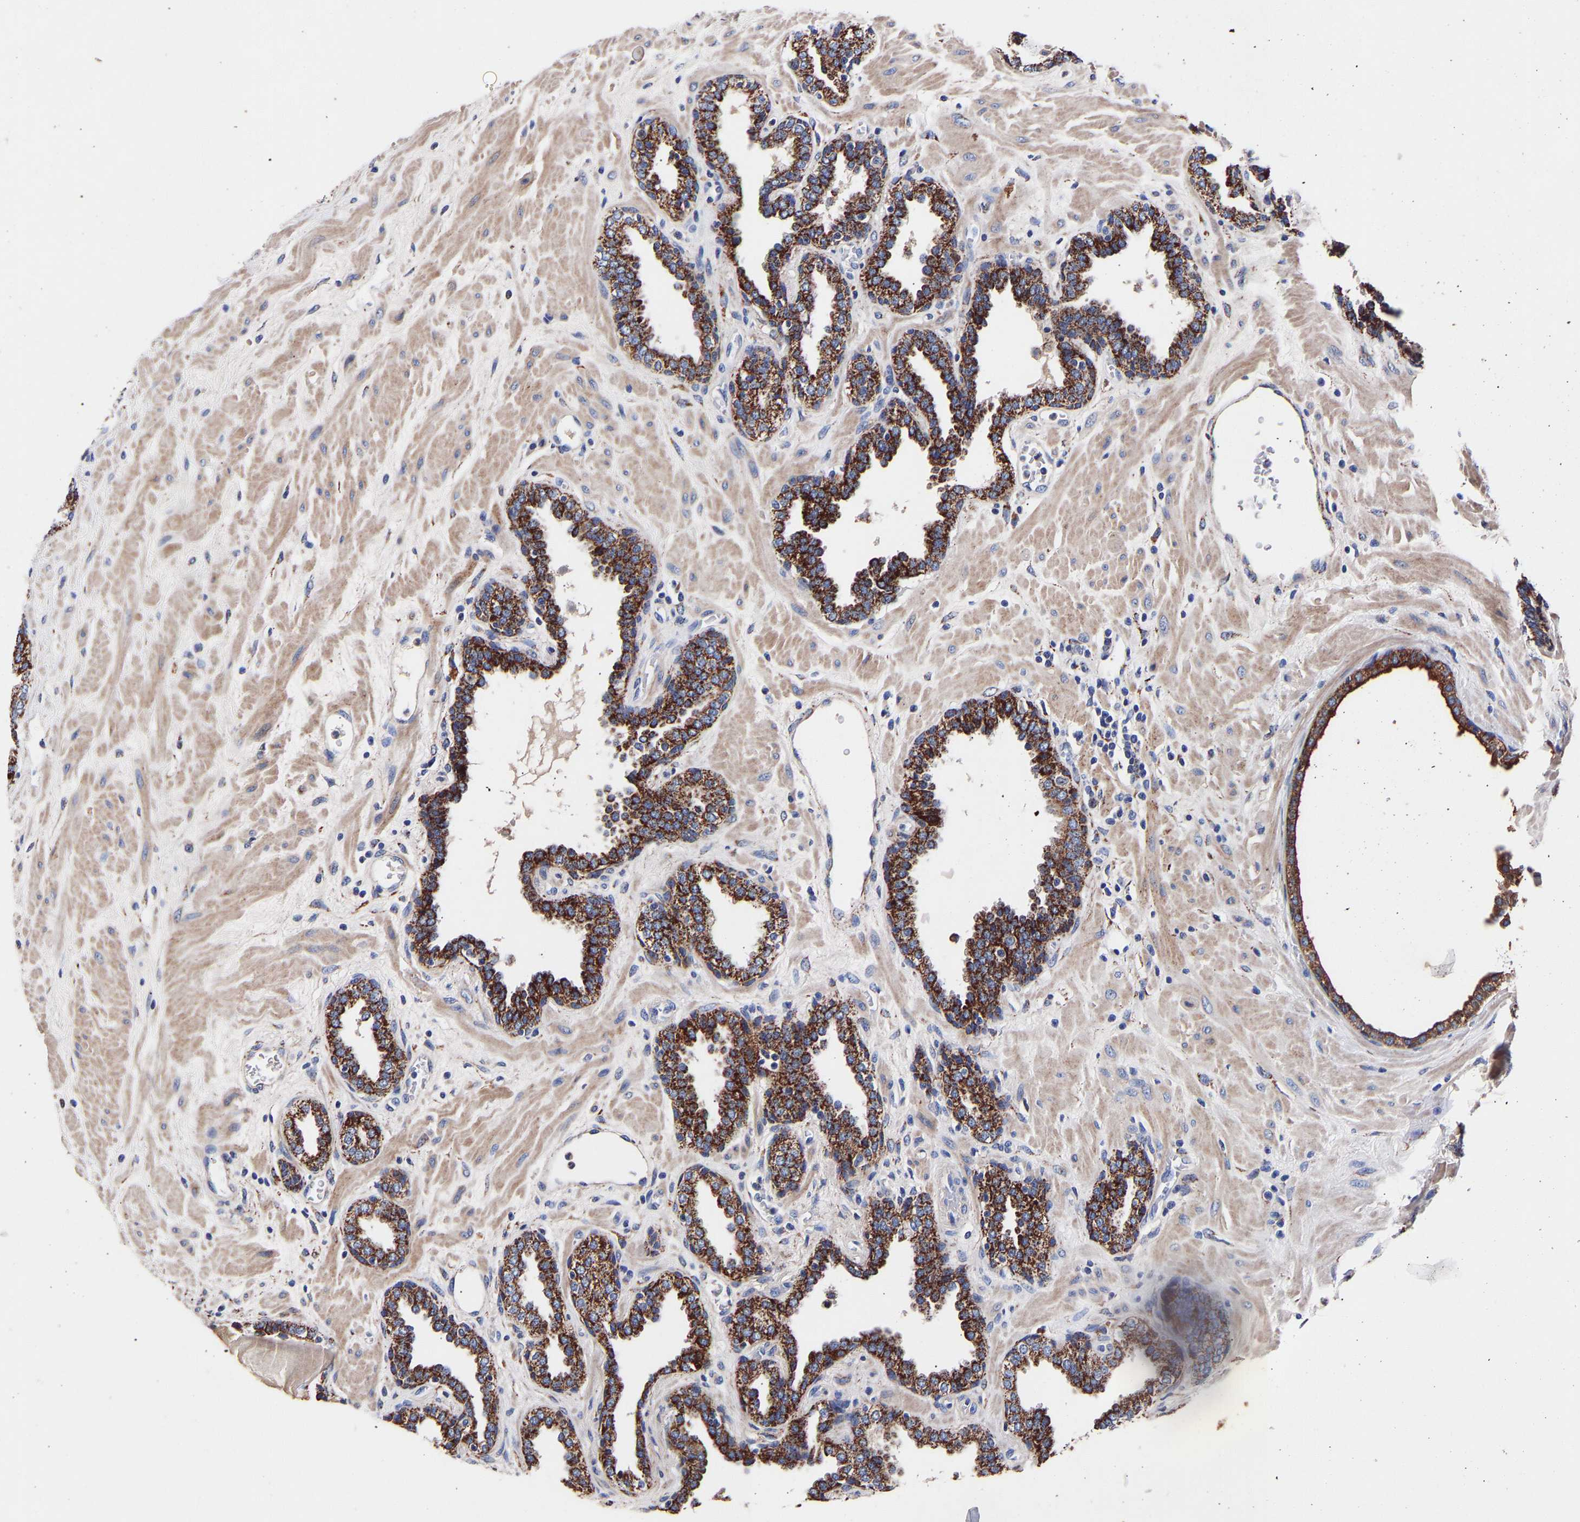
{"staining": {"intensity": "strong", "quantity": "25%-75%", "location": "cytoplasmic/membranous"}, "tissue": "prostate", "cell_type": "Glandular cells", "image_type": "normal", "snomed": [{"axis": "morphology", "description": "Normal tissue, NOS"}, {"axis": "topography", "description": "Prostate"}], "caption": "High-power microscopy captured an immunohistochemistry histopathology image of unremarkable prostate, revealing strong cytoplasmic/membranous positivity in approximately 25%-75% of glandular cells.", "gene": "SEM1", "patient": {"sex": "male", "age": 51}}